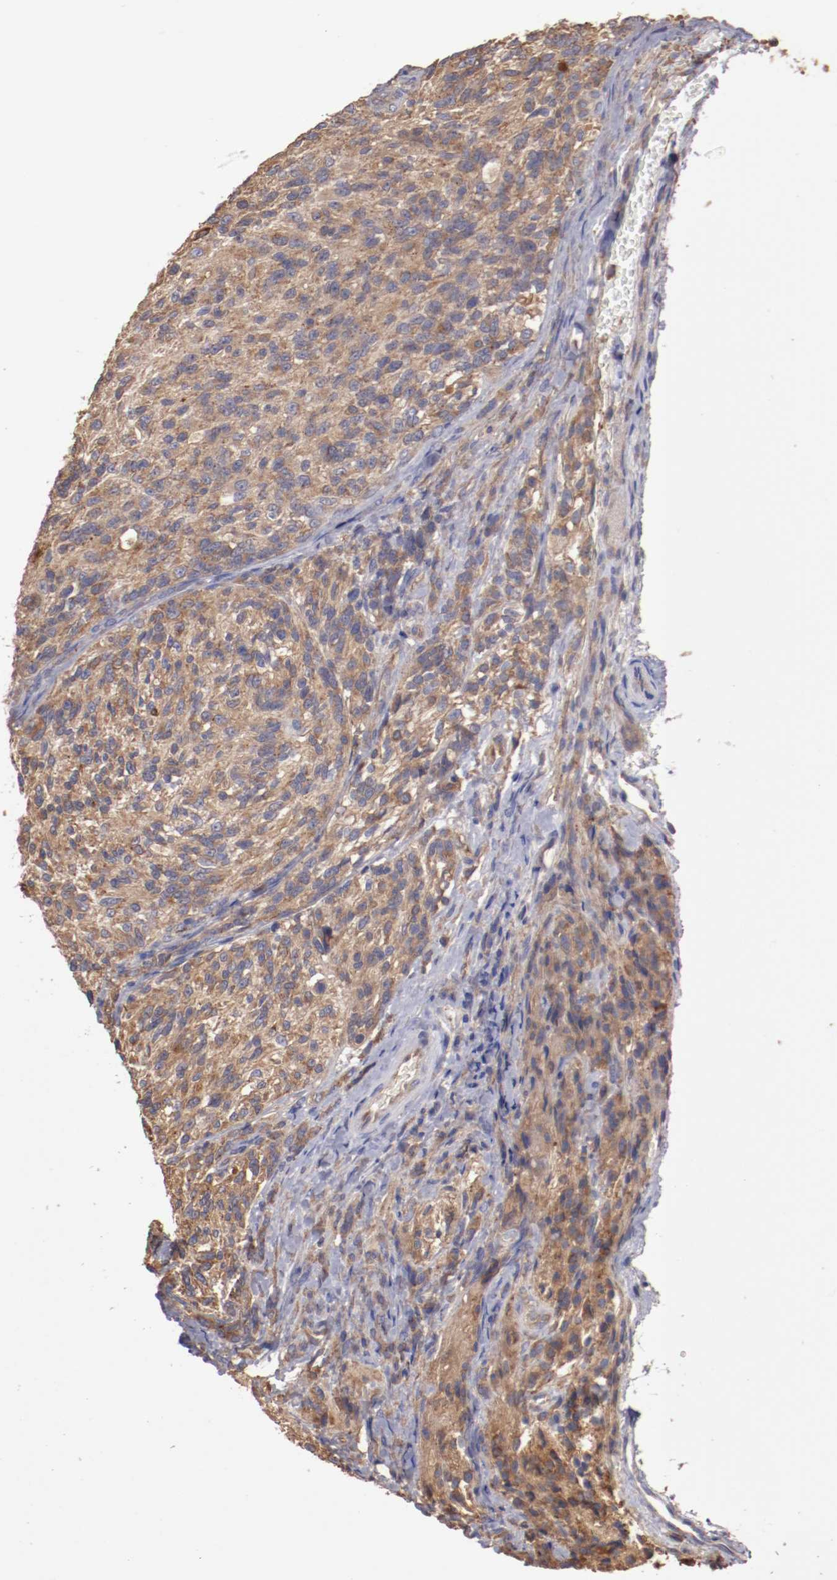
{"staining": {"intensity": "weak", "quantity": "25%-75%", "location": "cytoplasmic/membranous"}, "tissue": "glioma", "cell_type": "Tumor cells", "image_type": "cancer", "snomed": [{"axis": "morphology", "description": "Normal tissue, NOS"}, {"axis": "morphology", "description": "Glioma, malignant, High grade"}, {"axis": "topography", "description": "Cerebral cortex"}], "caption": "This histopathology image exhibits glioma stained with immunohistochemistry to label a protein in brown. The cytoplasmic/membranous of tumor cells show weak positivity for the protein. Nuclei are counter-stained blue.", "gene": "NFKBIE", "patient": {"sex": "male", "age": 56}}